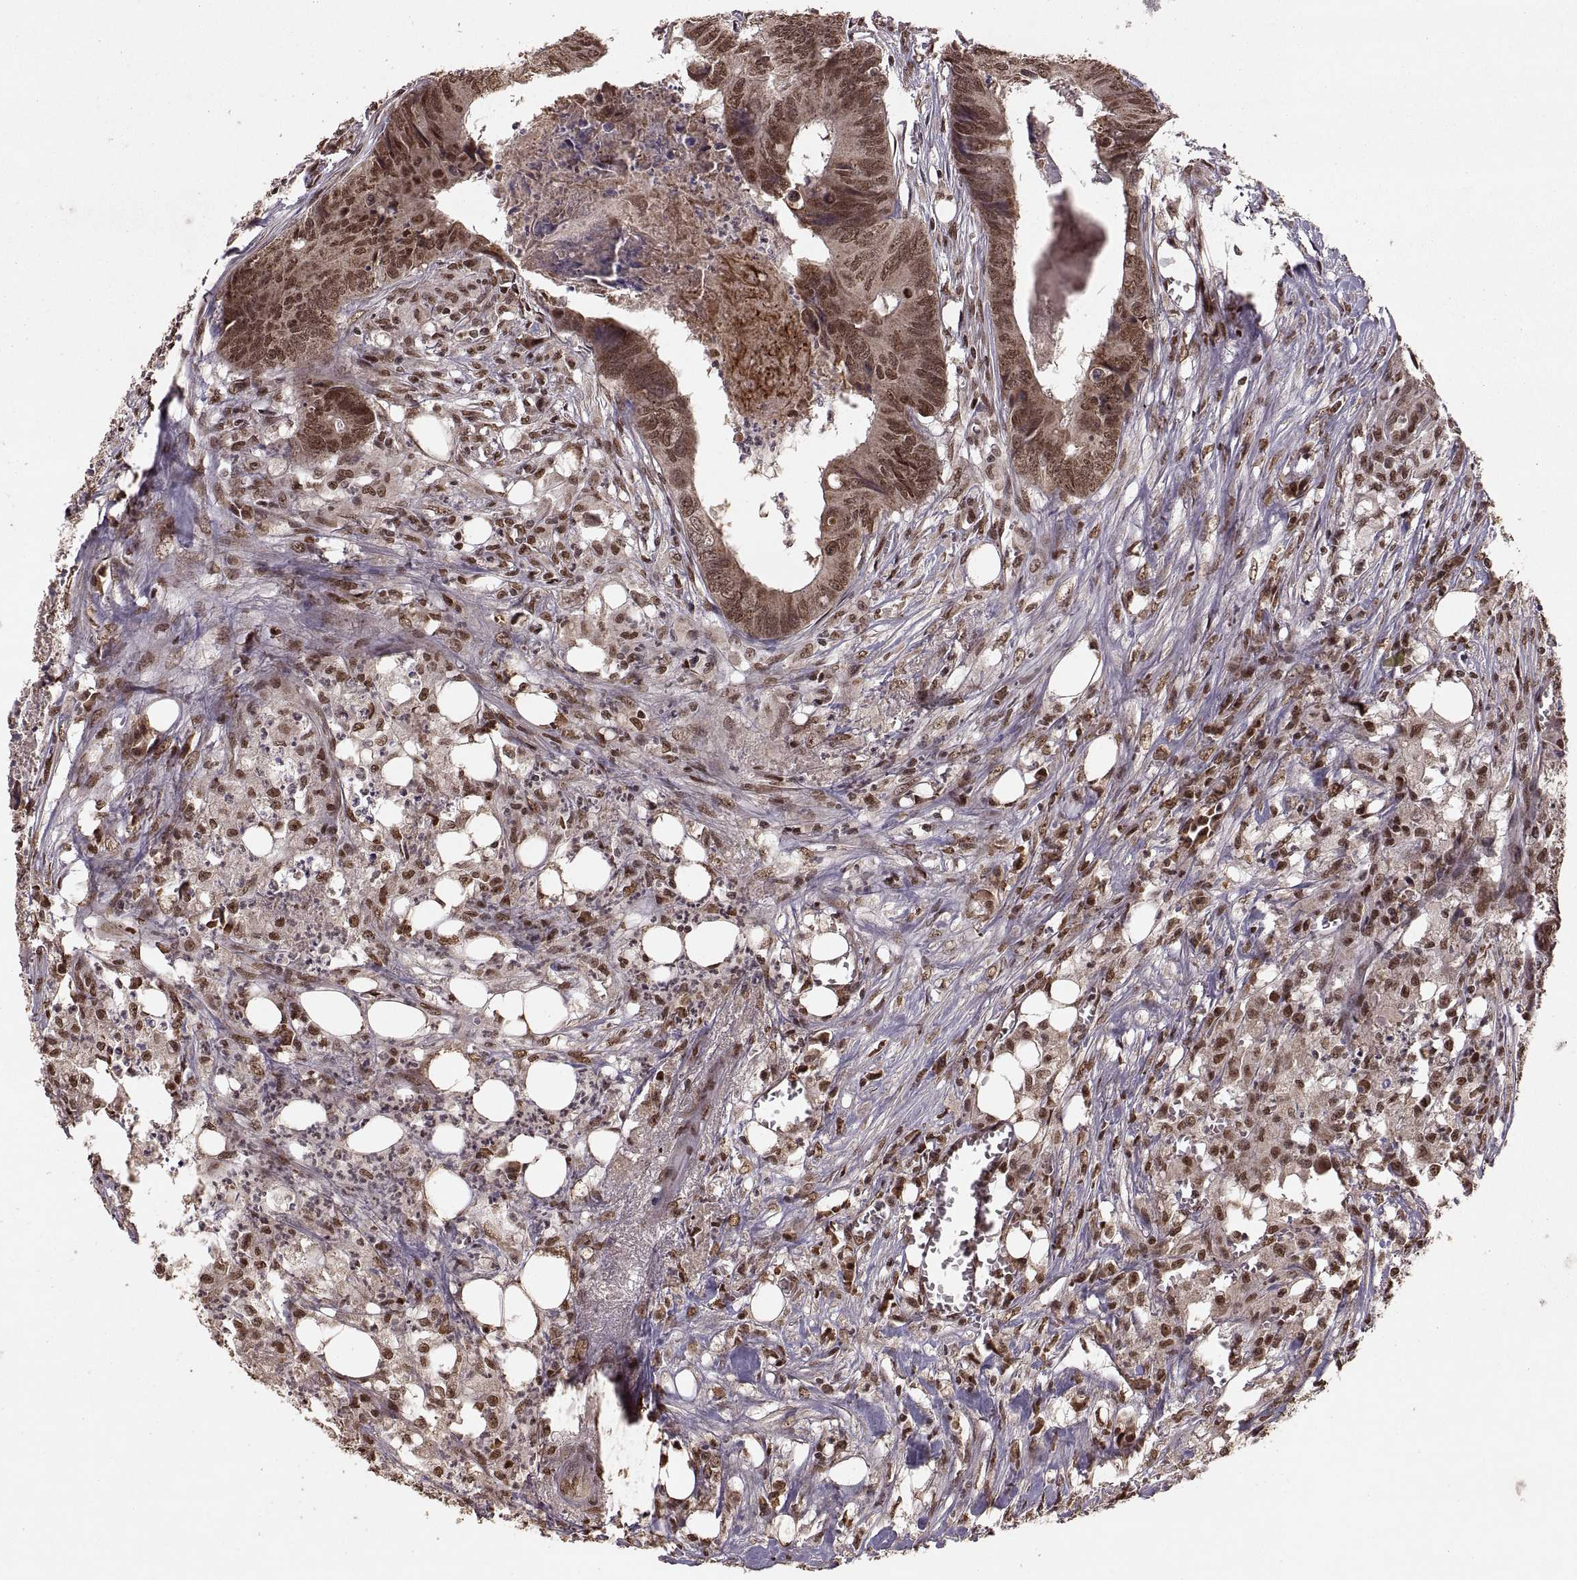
{"staining": {"intensity": "strong", "quantity": ">75%", "location": "cytoplasmic/membranous,nuclear"}, "tissue": "colorectal cancer", "cell_type": "Tumor cells", "image_type": "cancer", "snomed": [{"axis": "morphology", "description": "Adenocarcinoma, NOS"}, {"axis": "topography", "description": "Colon"}], "caption": "Protein staining reveals strong cytoplasmic/membranous and nuclear positivity in approximately >75% of tumor cells in colorectal cancer (adenocarcinoma). (DAB IHC, brown staining for protein, blue staining for nuclei).", "gene": "RFT1", "patient": {"sex": "male", "age": 84}}